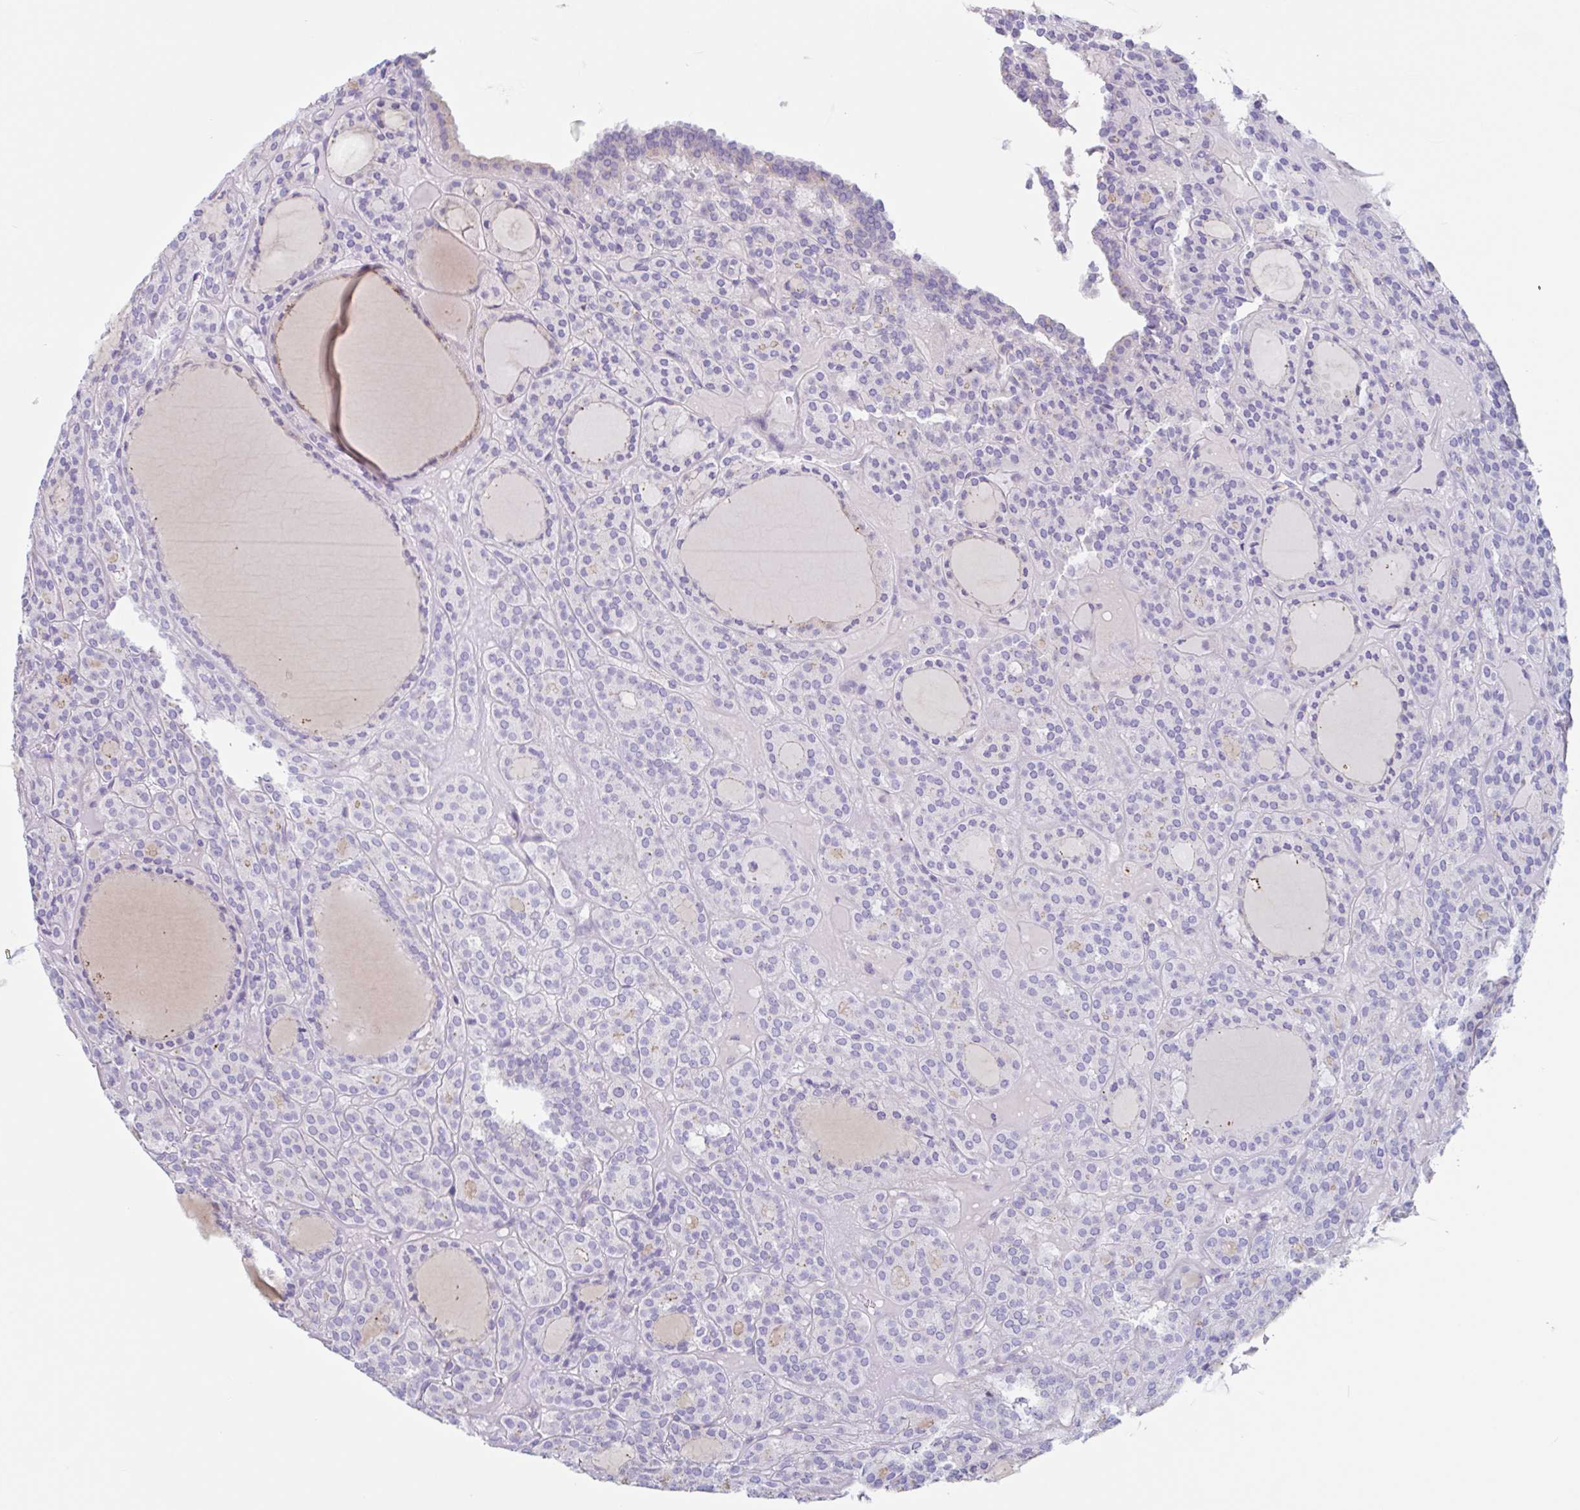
{"staining": {"intensity": "negative", "quantity": "none", "location": "none"}, "tissue": "thyroid cancer", "cell_type": "Tumor cells", "image_type": "cancer", "snomed": [{"axis": "morphology", "description": "Follicular adenoma carcinoma, NOS"}, {"axis": "topography", "description": "Thyroid gland"}], "caption": "The IHC photomicrograph has no significant staining in tumor cells of follicular adenoma carcinoma (thyroid) tissue. (DAB (3,3'-diaminobenzidine) immunohistochemistry with hematoxylin counter stain).", "gene": "LENG9", "patient": {"sex": "female", "age": 63}}